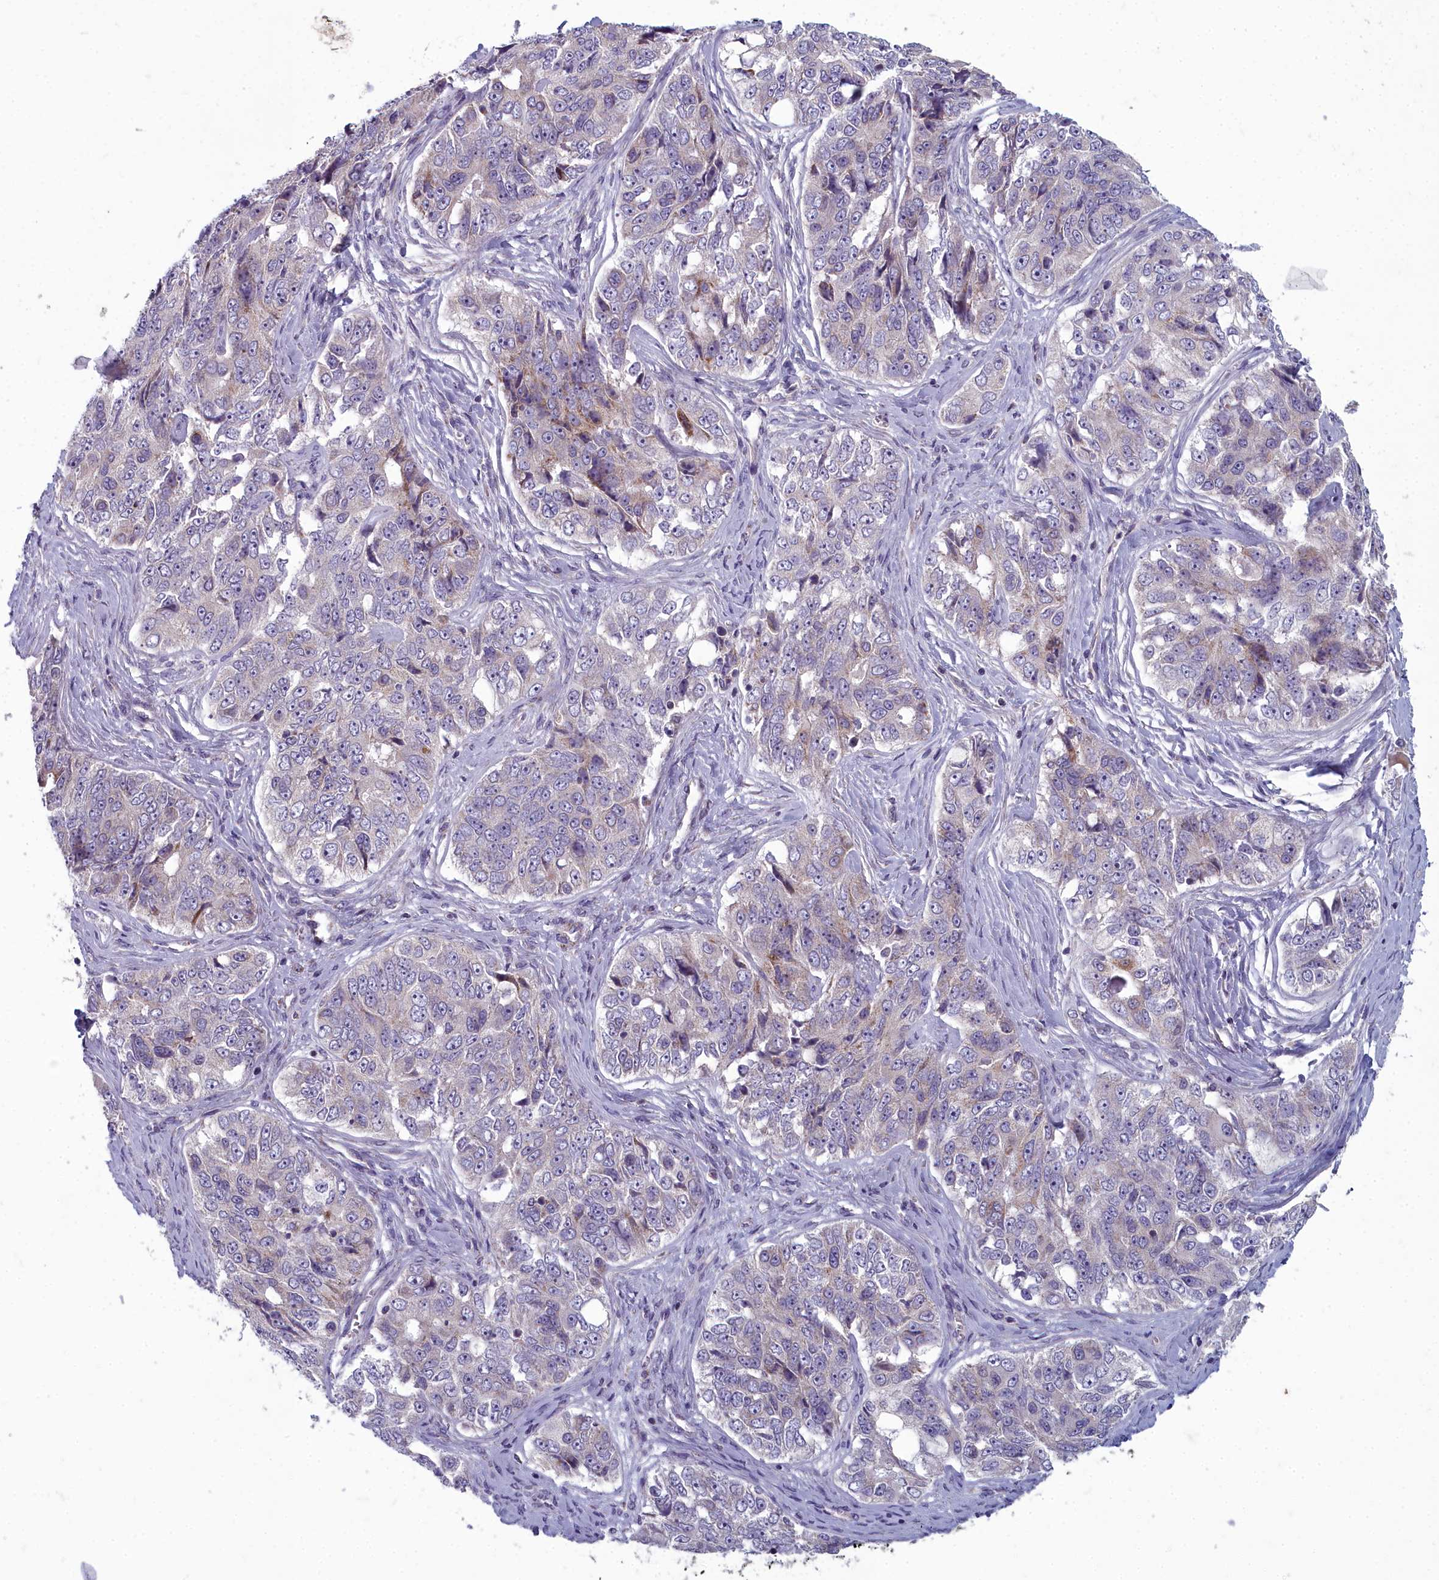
{"staining": {"intensity": "weak", "quantity": "<25%", "location": "cytoplasmic/membranous"}, "tissue": "ovarian cancer", "cell_type": "Tumor cells", "image_type": "cancer", "snomed": [{"axis": "morphology", "description": "Carcinoma, endometroid"}, {"axis": "topography", "description": "Ovary"}], "caption": "Micrograph shows no significant protein staining in tumor cells of ovarian cancer (endometroid carcinoma).", "gene": "INSYN2A", "patient": {"sex": "female", "age": 51}}